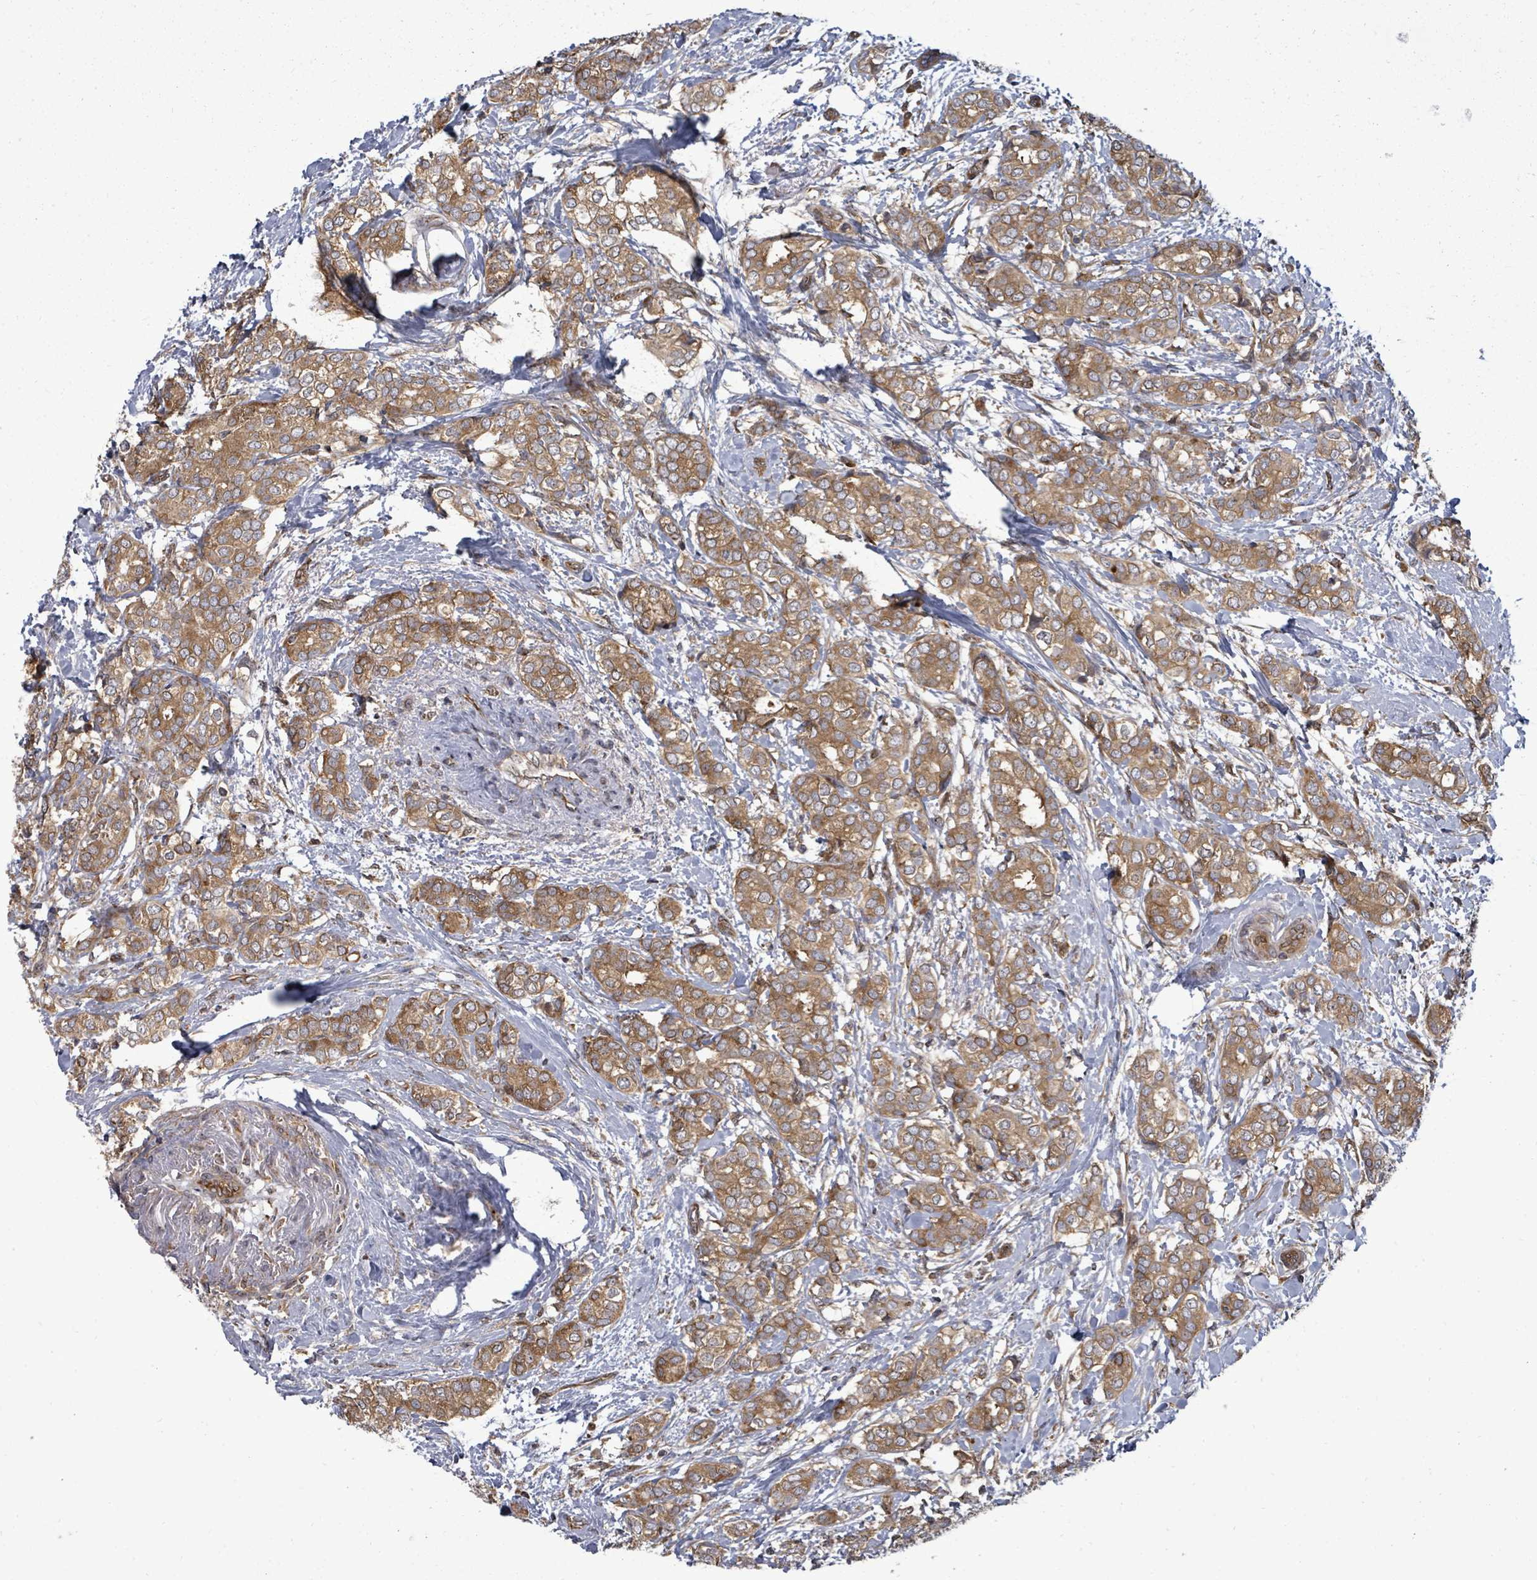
{"staining": {"intensity": "moderate", "quantity": ">75%", "location": "cytoplasmic/membranous"}, "tissue": "breast cancer", "cell_type": "Tumor cells", "image_type": "cancer", "snomed": [{"axis": "morphology", "description": "Duct carcinoma"}, {"axis": "topography", "description": "Breast"}], "caption": "Breast cancer (invasive ductal carcinoma) stained for a protein exhibits moderate cytoplasmic/membranous positivity in tumor cells.", "gene": "EIF3C", "patient": {"sex": "female", "age": 73}}